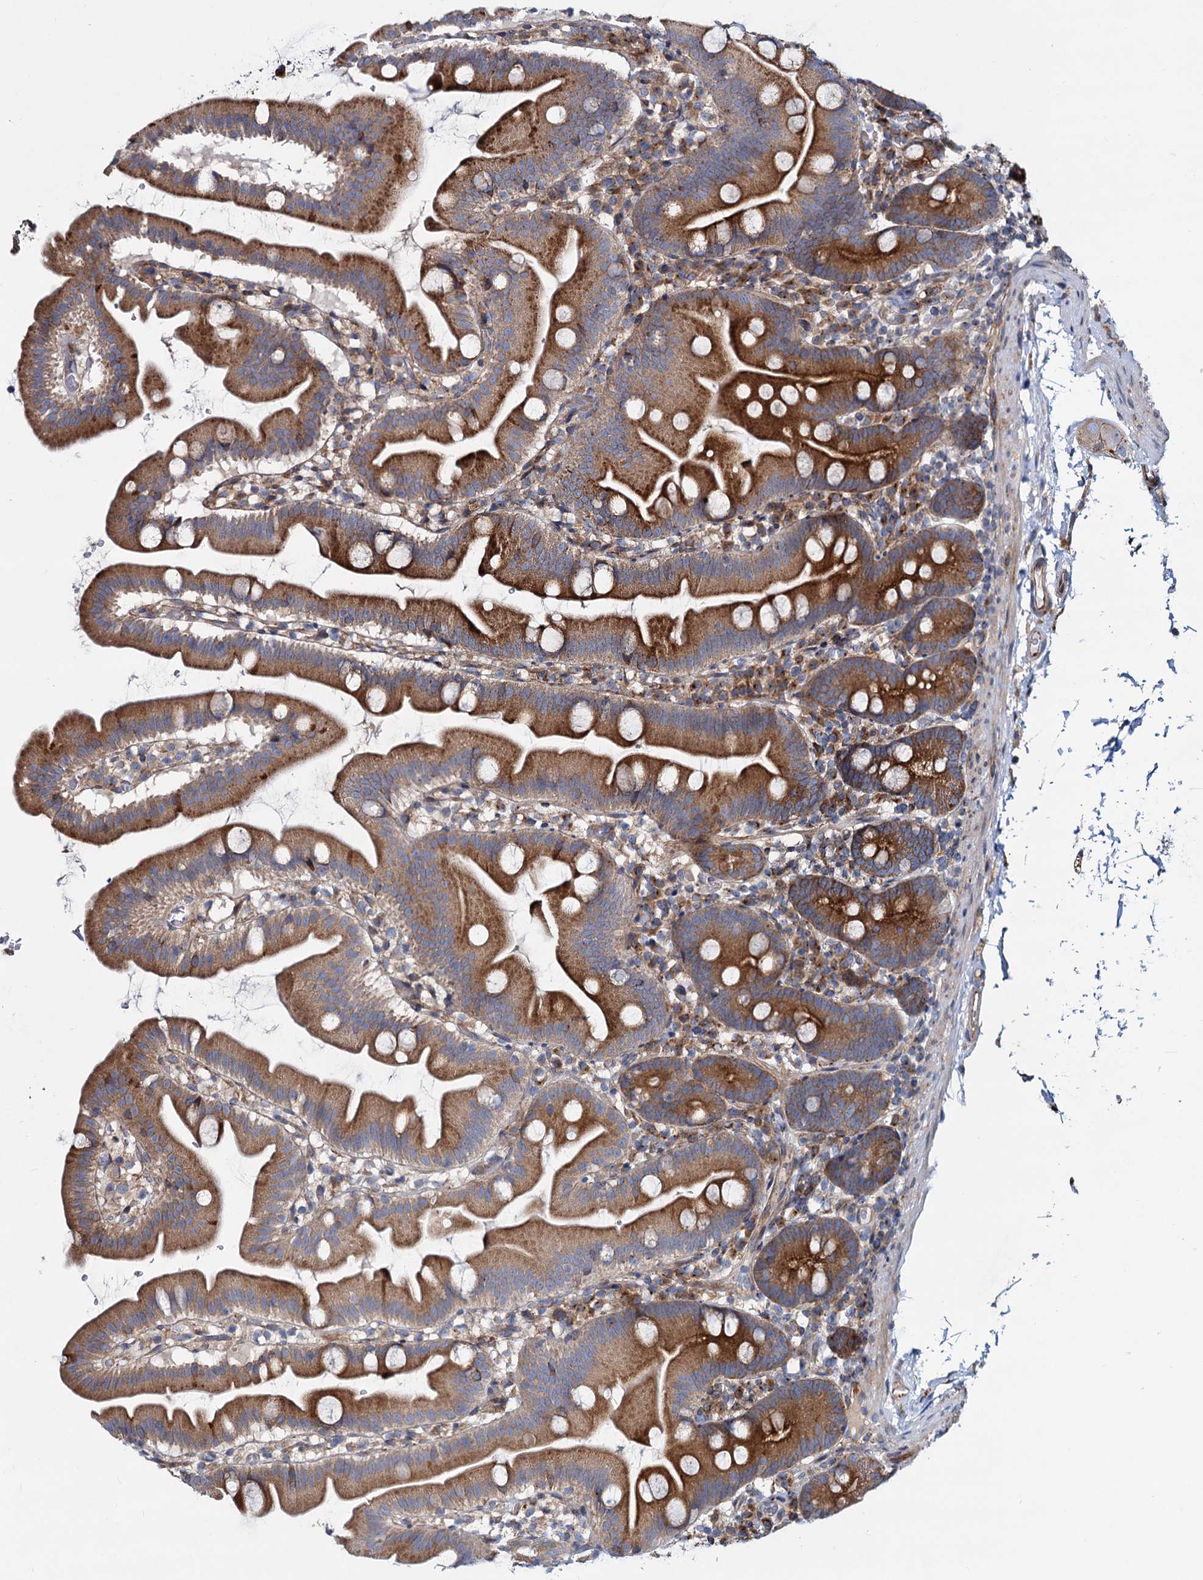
{"staining": {"intensity": "strong", "quantity": ">75%", "location": "cytoplasmic/membranous"}, "tissue": "small intestine", "cell_type": "Glandular cells", "image_type": "normal", "snomed": [{"axis": "morphology", "description": "Normal tissue, NOS"}, {"axis": "topography", "description": "Small intestine"}], "caption": "Human small intestine stained with a brown dye shows strong cytoplasmic/membranous positive positivity in approximately >75% of glandular cells.", "gene": "PSEN1", "patient": {"sex": "female", "age": 68}}